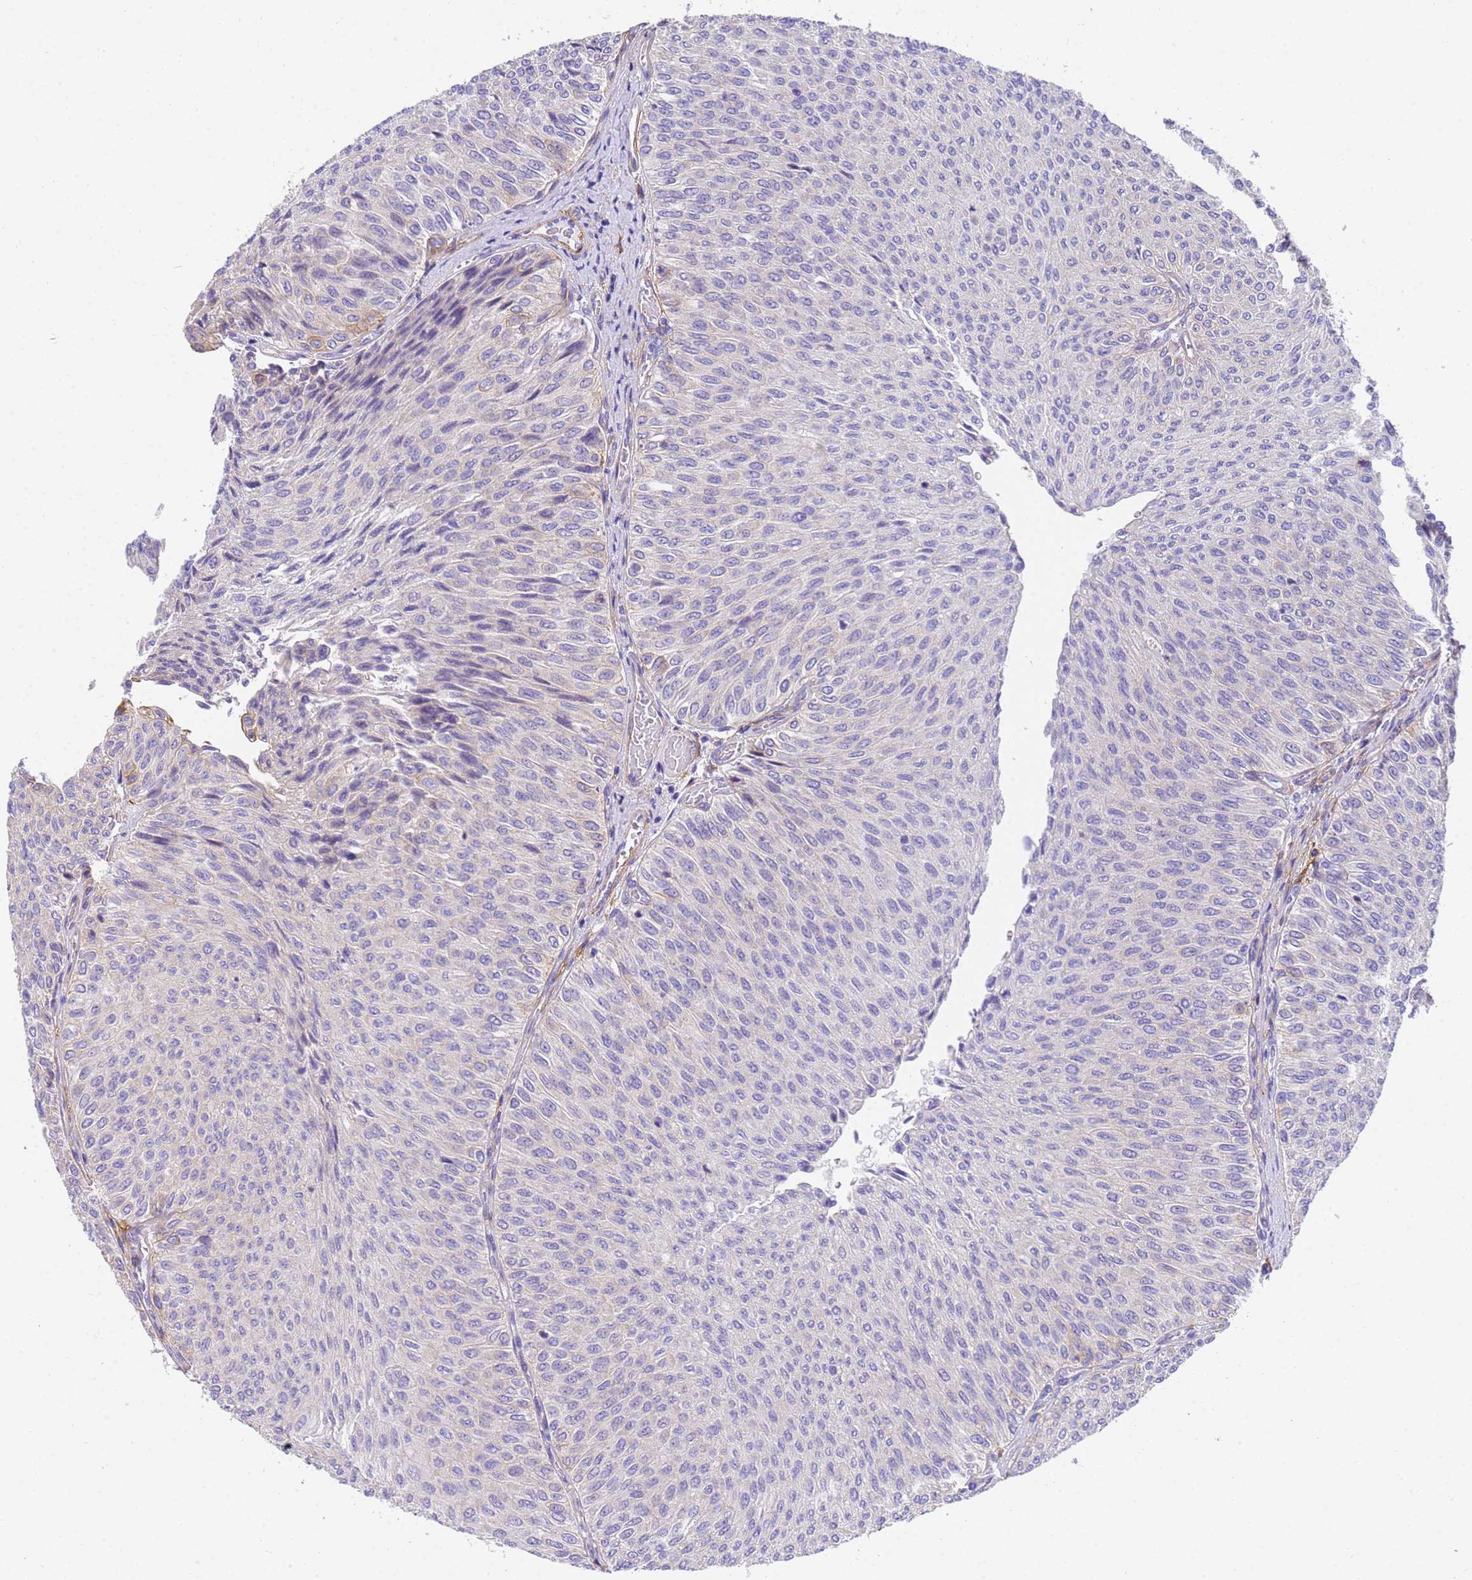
{"staining": {"intensity": "moderate", "quantity": "<25%", "location": "cytoplasmic/membranous"}, "tissue": "urothelial cancer", "cell_type": "Tumor cells", "image_type": "cancer", "snomed": [{"axis": "morphology", "description": "Urothelial carcinoma, Low grade"}, {"axis": "topography", "description": "Urinary bladder"}], "caption": "Brown immunohistochemical staining in human low-grade urothelial carcinoma reveals moderate cytoplasmic/membranous expression in about <25% of tumor cells.", "gene": "MVB12A", "patient": {"sex": "male", "age": 78}}